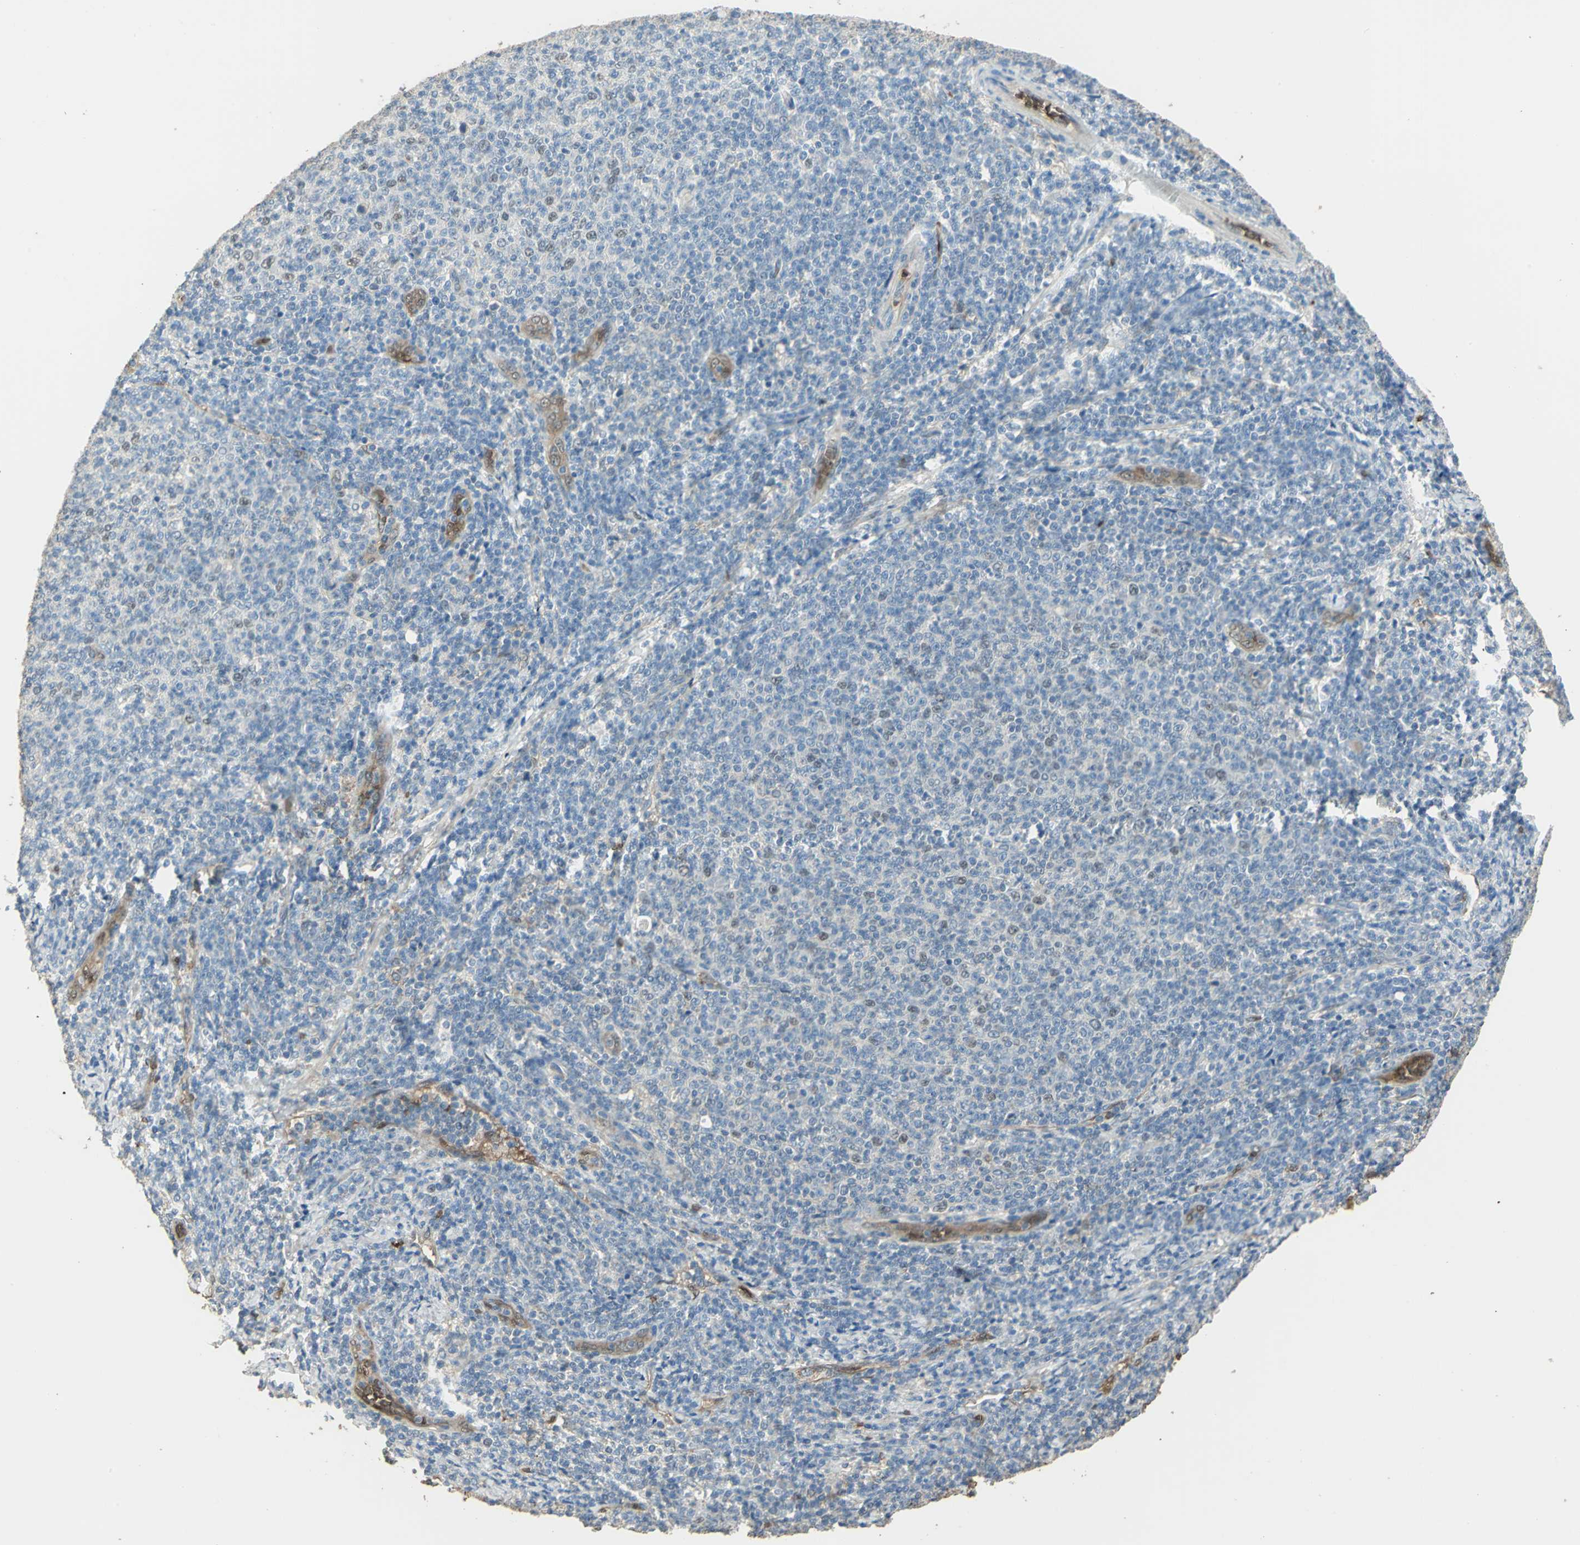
{"staining": {"intensity": "negative", "quantity": "none", "location": "none"}, "tissue": "lymphoma", "cell_type": "Tumor cells", "image_type": "cancer", "snomed": [{"axis": "morphology", "description": "Malignant lymphoma, non-Hodgkin's type, Low grade"}, {"axis": "topography", "description": "Lymph node"}], "caption": "Immunohistochemistry histopathology image of human lymphoma stained for a protein (brown), which shows no expression in tumor cells.", "gene": "DDAH1", "patient": {"sex": "male", "age": 66}}